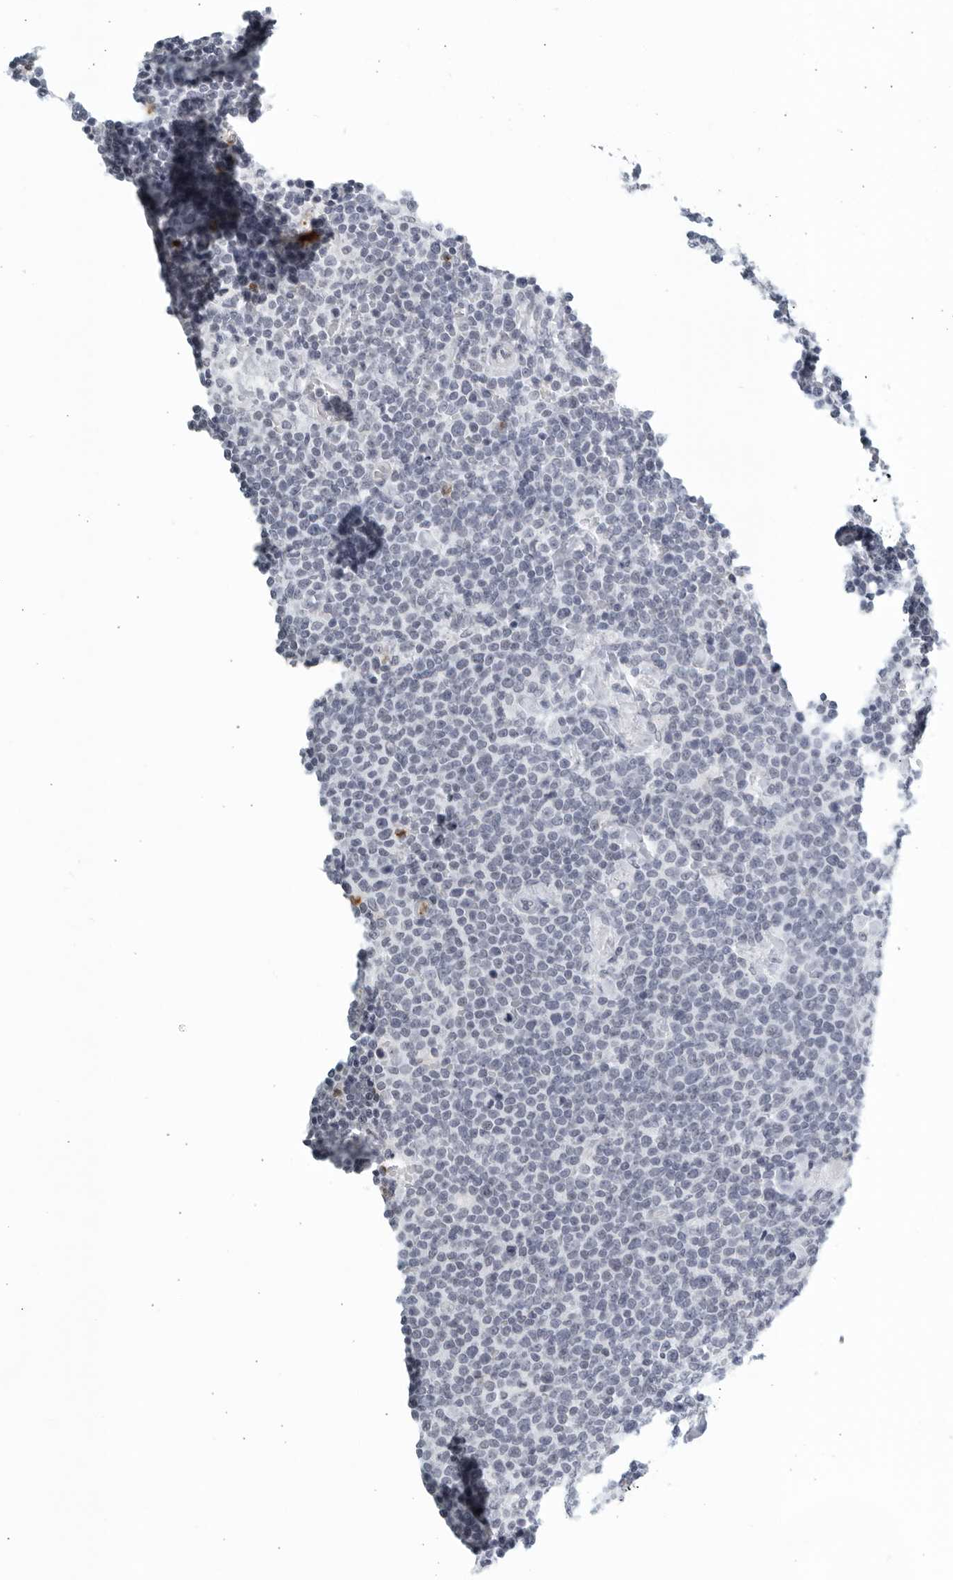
{"staining": {"intensity": "negative", "quantity": "none", "location": "none"}, "tissue": "lymphoma", "cell_type": "Tumor cells", "image_type": "cancer", "snomed": [{"axis": "morphology", "description": "Malignant lymphoma, non-Hodgkin's type, High grade"}, {"axis": "topography", "description": "Lymph node"}], "caption": "Immunohistochemistry histopathology image of neoplastic tissue: malignant lymphoma, non-Hodgkin's type (high-grade) stained with DAB displays no significant protein positivity in tumor cells.", "gene": "KLK7", "patient": {"sex": "male", "age": 61}}